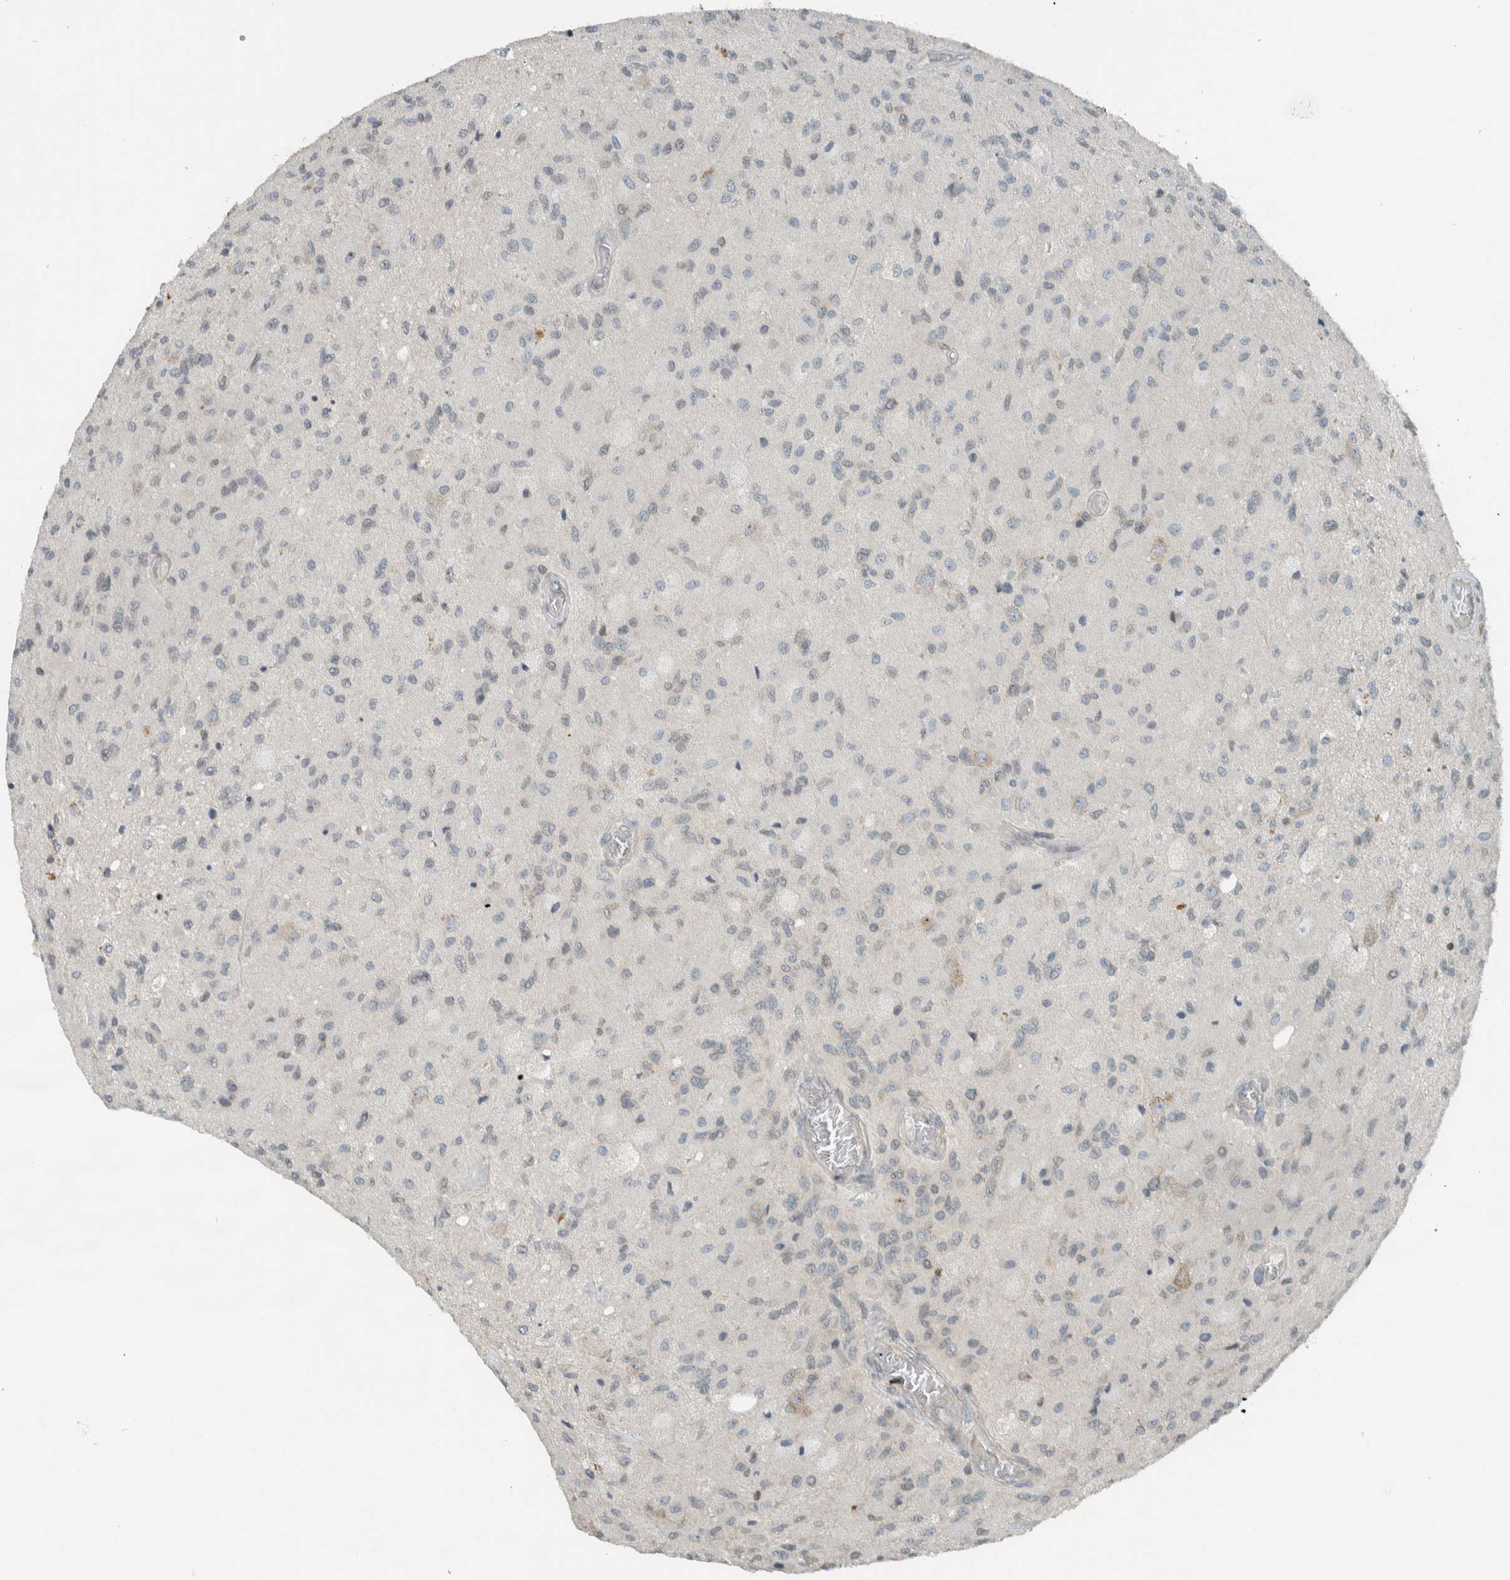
{"staining": {"intensity": "negative", "quantity": "none", "location": "none"}, "tissue": "glioma", "cell_type": "Tumor cells", "image_type": "cancer", "snomed": [{"axis": "morphology", "description": "Normal tissue, NOS"}, {"axis": "morphology", "description": "Glioma, malignant, High grade"}, {"axis": "topography", "description": "Cerebral cortex"}], "caption": "IHC photomicrograph of neoplastic tissue: human glioma stained with DAB displays no significant protein staining in tumor cells.", "gene": "SEL1L", "patient": {"sex": "male", "age": 77}}